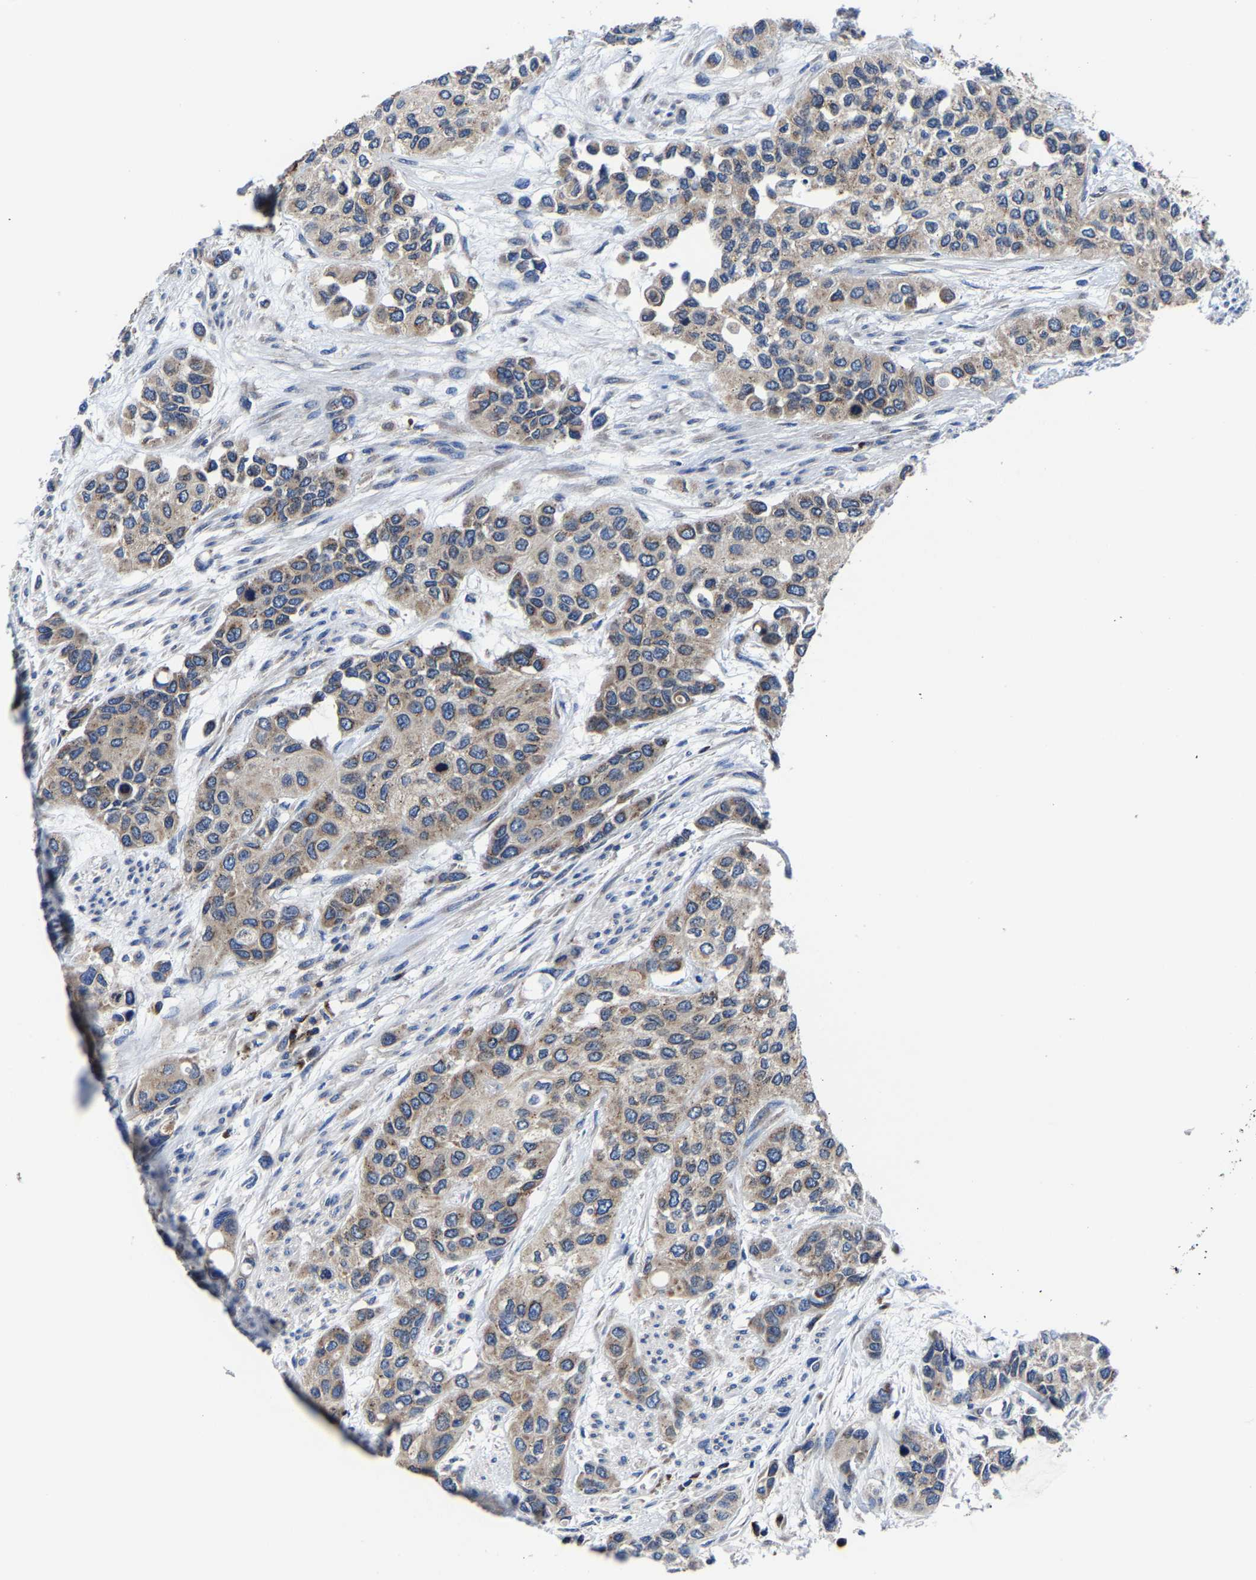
{"staining": {"intensity": "moderate", "quantity": "<25%", "location": "cytoplasmic/membranous"}, "tissue": "urothelial cancer", "cell_type": "Tumor cells", "image_type": "cancer", "snomed": [{"axis": "morphology", "description": "Urothelial carcinoma, High grade"}, {"axis": "topography", "description": "Urinary bladder"}], "caption": "Urothelial cancer stained with a protein marker reveals moderate staining in tumor cells.", "gene": "EBAG9", "patient": {"sex": "female", "age": 56}}